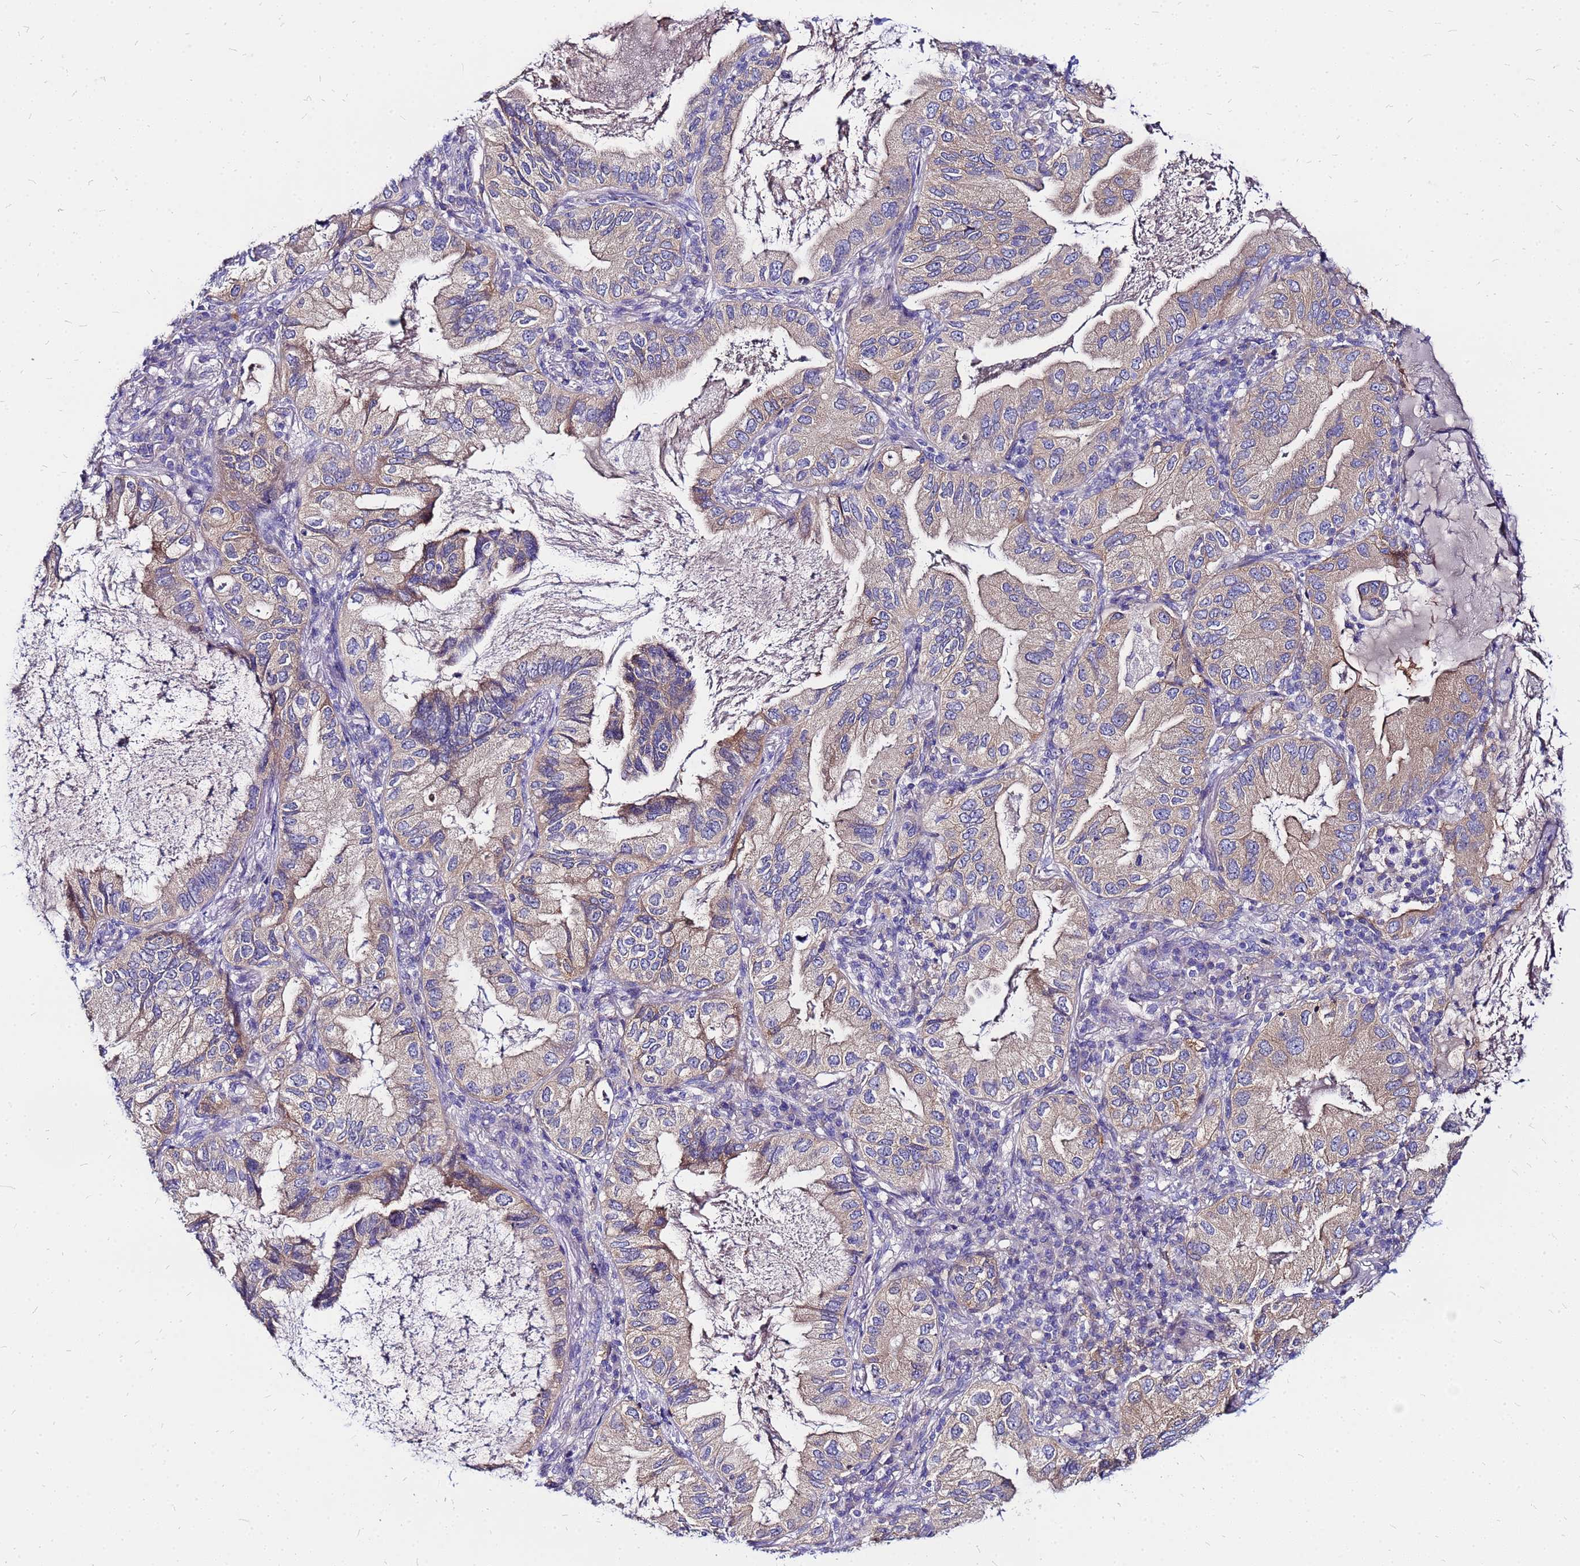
{"staining": {"intensity": "weak", "quantity": "25%-75%", "location": "cytoplasmic/membranous"}, "tissue": "lung cancer", "cell_type": "Tumor cells", "image_type": "cancer", "snomed": [{"axis": "morphology", "description": "Adenocarcinoma, NOS"}, {"axis": "topography", "description": "Lung"}], "caption": "Adenocarcinoma (lung) tissue exhibits weak cytoplasmic/membranous staining in approximately 25%-75% of tumor cells", "gene": "ARHGEF5", "patient": {"sex": "female", "age": 69}}